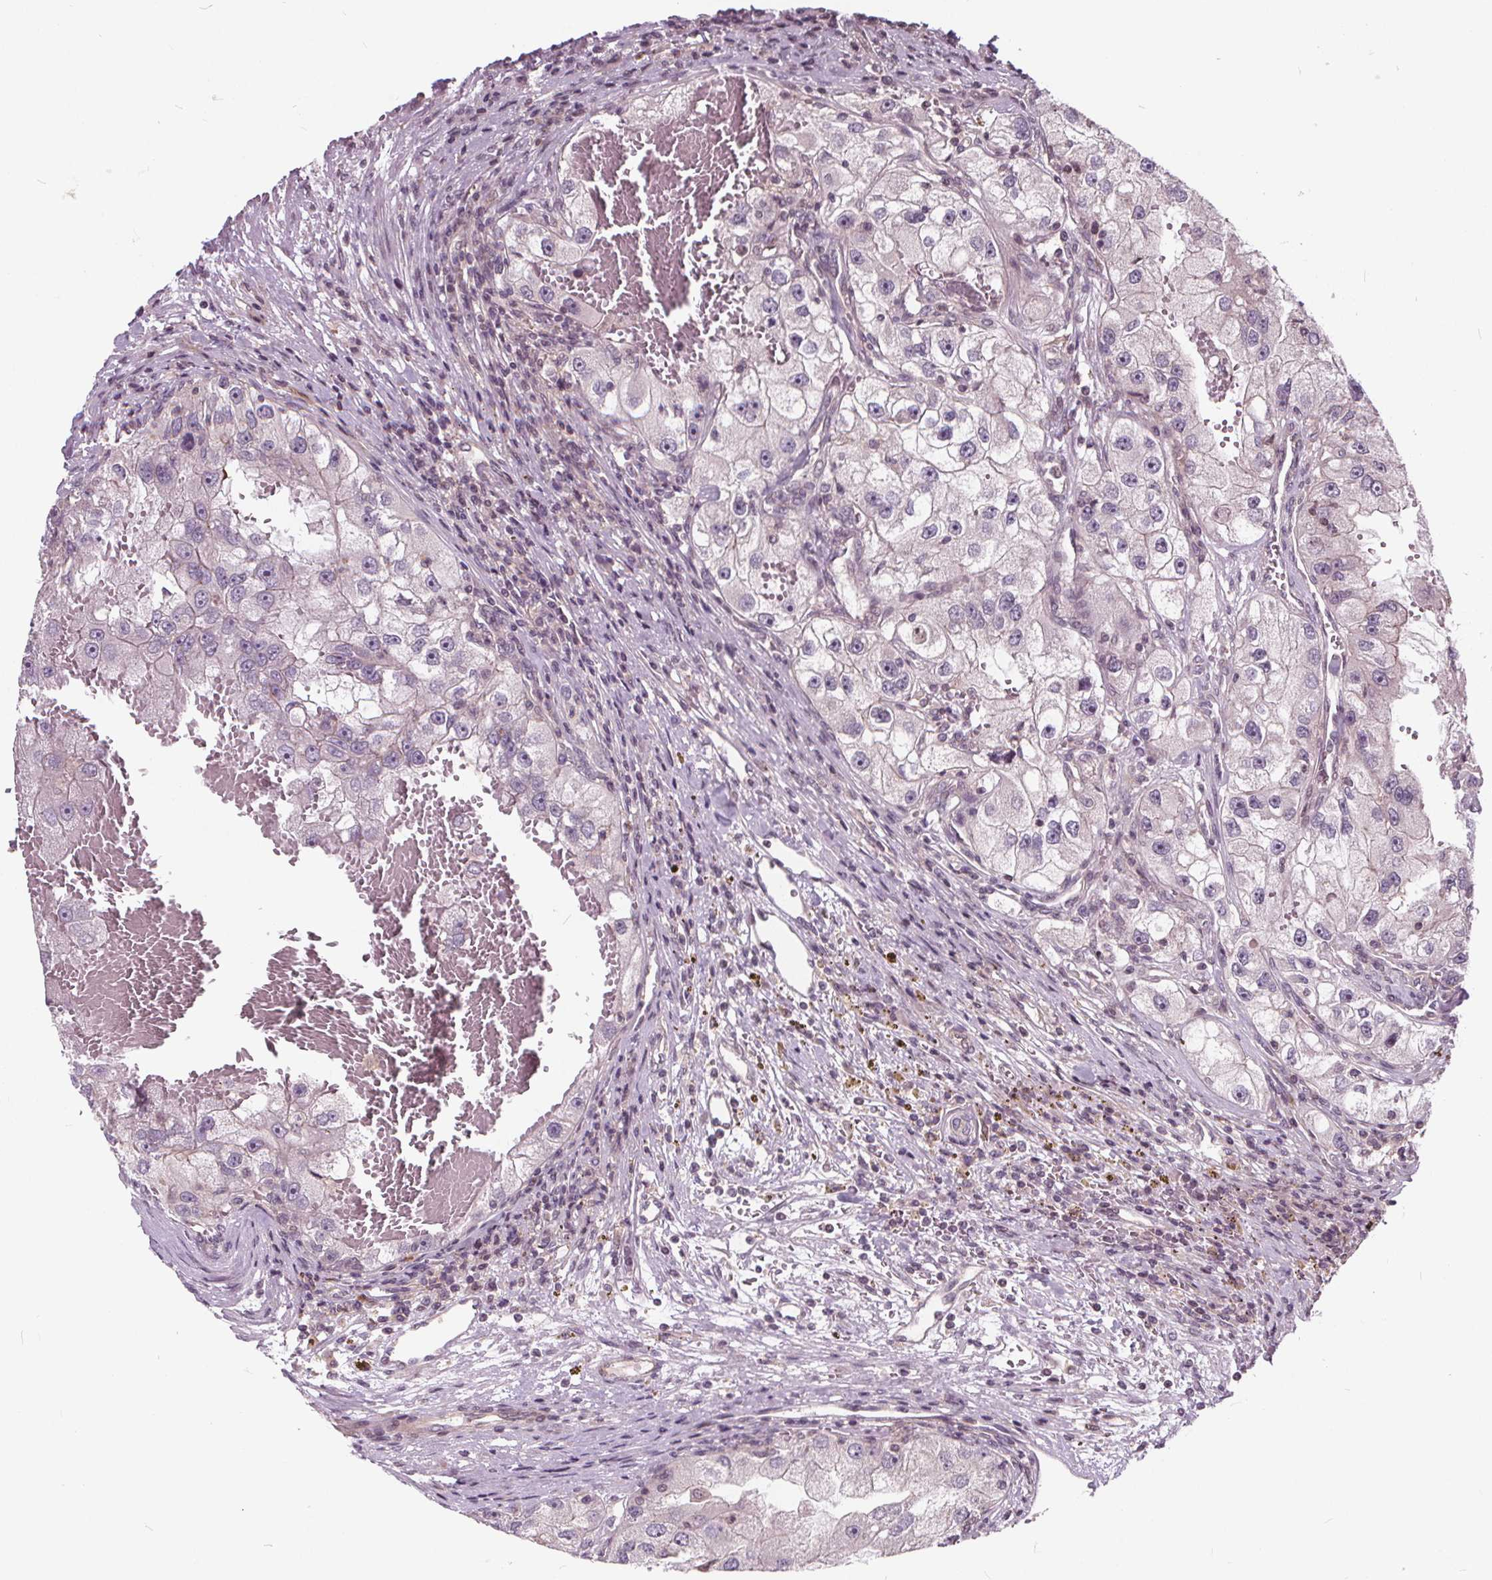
{"staining": {"intensity": "negative", "quantity": "none", "location": "none"}, "tissue": "renal cancer", "cell_type": "Tumor cells", "image_type": "cancer", "snomed": [{"axis": "morphology", "description": "Adenocarcinoma, NOS"}, {"axis": "topography", "description": "Kidney"}], "caption": "DAB (3,3'-diaminobenzidine) immunohistochemical staining of human renal cancer exhibits no significant expression in tumor cells.", "gene": "INPP5E", "patient": {"sex": "male", "age": 63}}